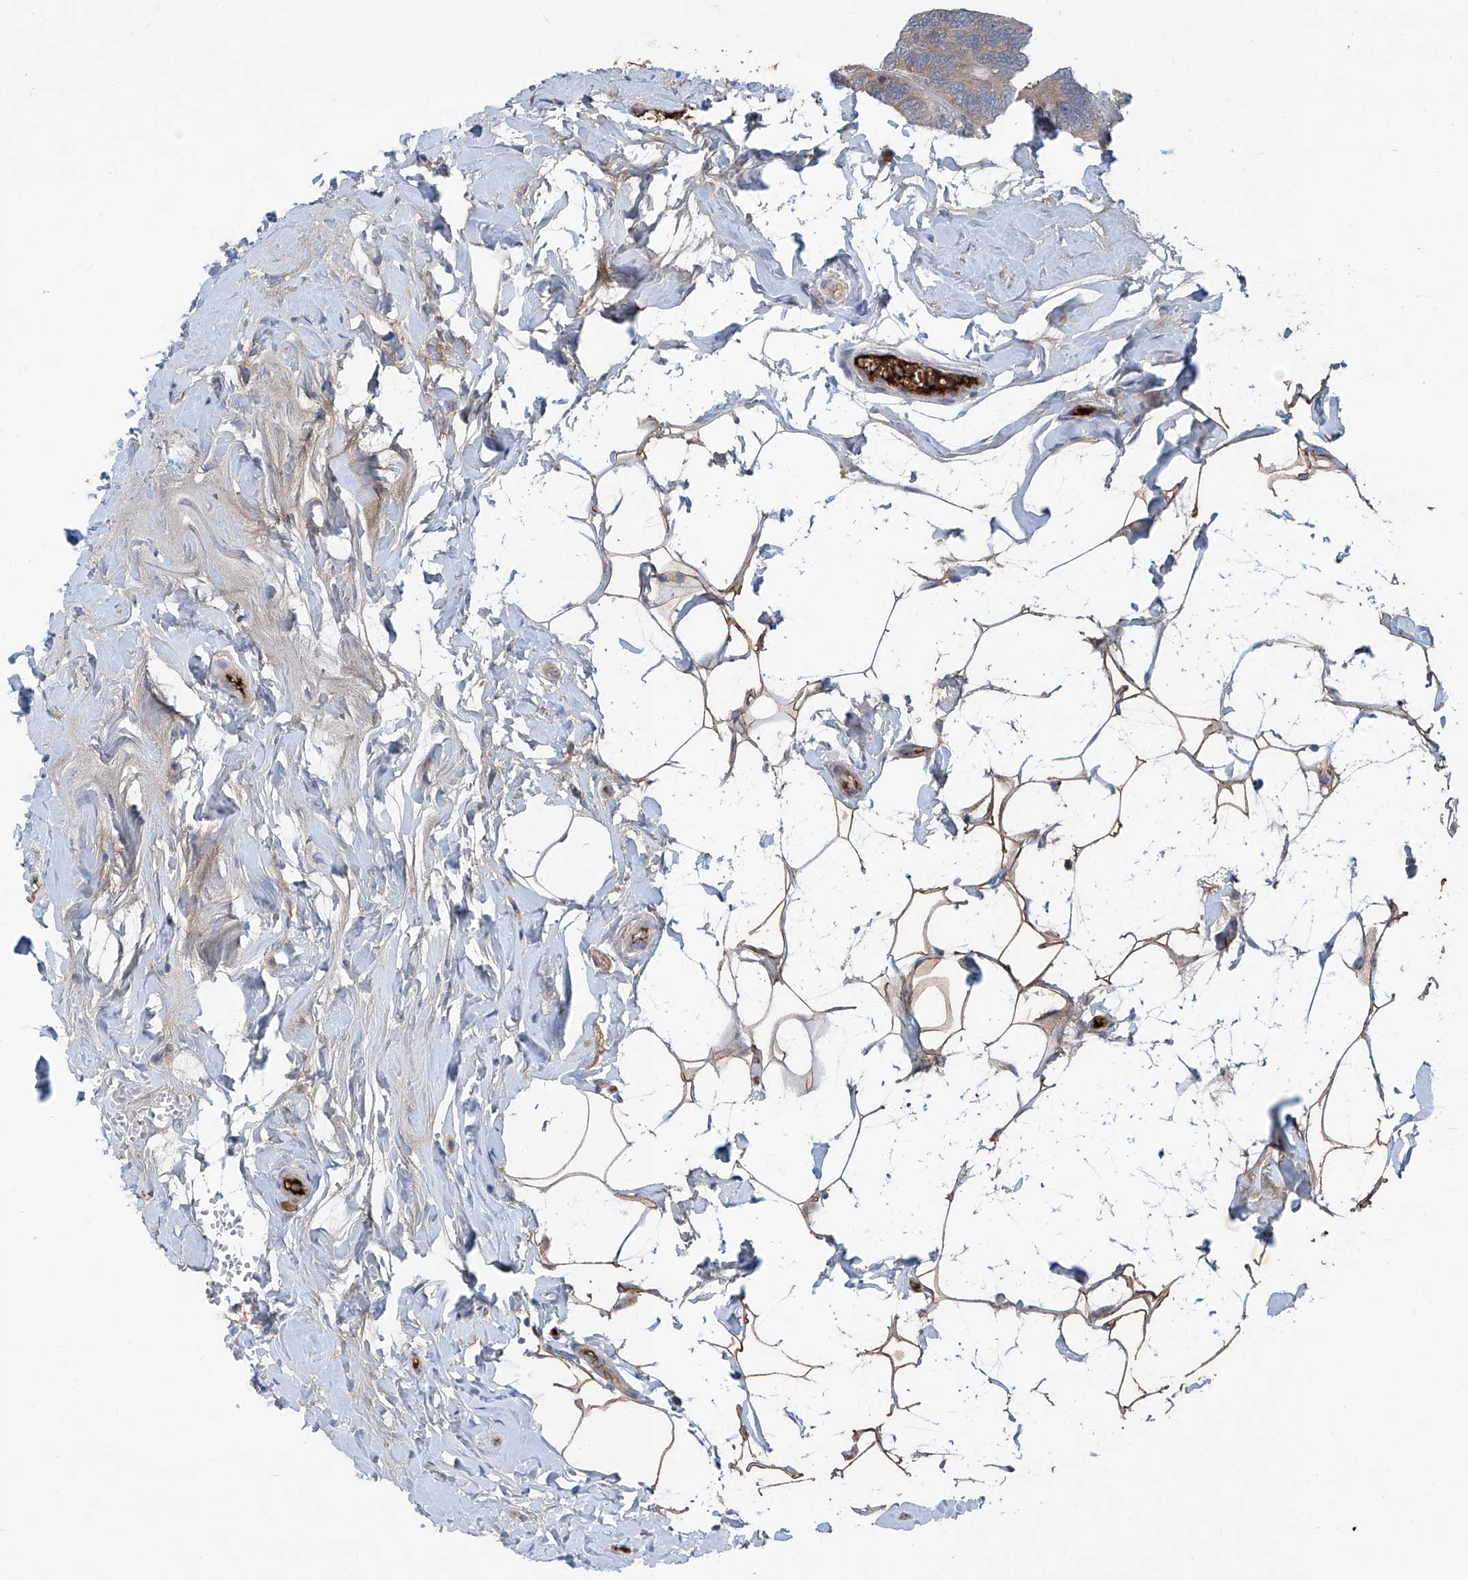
{"staining": {"intensity": "moderate", "quantity": ">75%", "location": "cytoplasmic/membranous"}, "tissue": "breast cancer", "cell_type": "Tumor cells", "image_type": "cancer", "snomed": [{"axis": "morphology", "description": "Lobular carcinoma, in situ"}, {"axis": "morphology", "description": "Lobular carcinoma"}, {"axis": "topography", "description": "Breast"}], "caption": "IHC of human lobular carcinoma in situ (breast) shows medium levels of moderate cytoplasmic/membranous positivity in about >75% of tumor cells. The staining is performed using DAB (3,3'-diaminobenzidine) brown chromogen to label protein expression. The nuclei are counter-stained blue using hematoxylin.", "gene": "SIX4", "patient": {"sex": "female", "age": 41}}